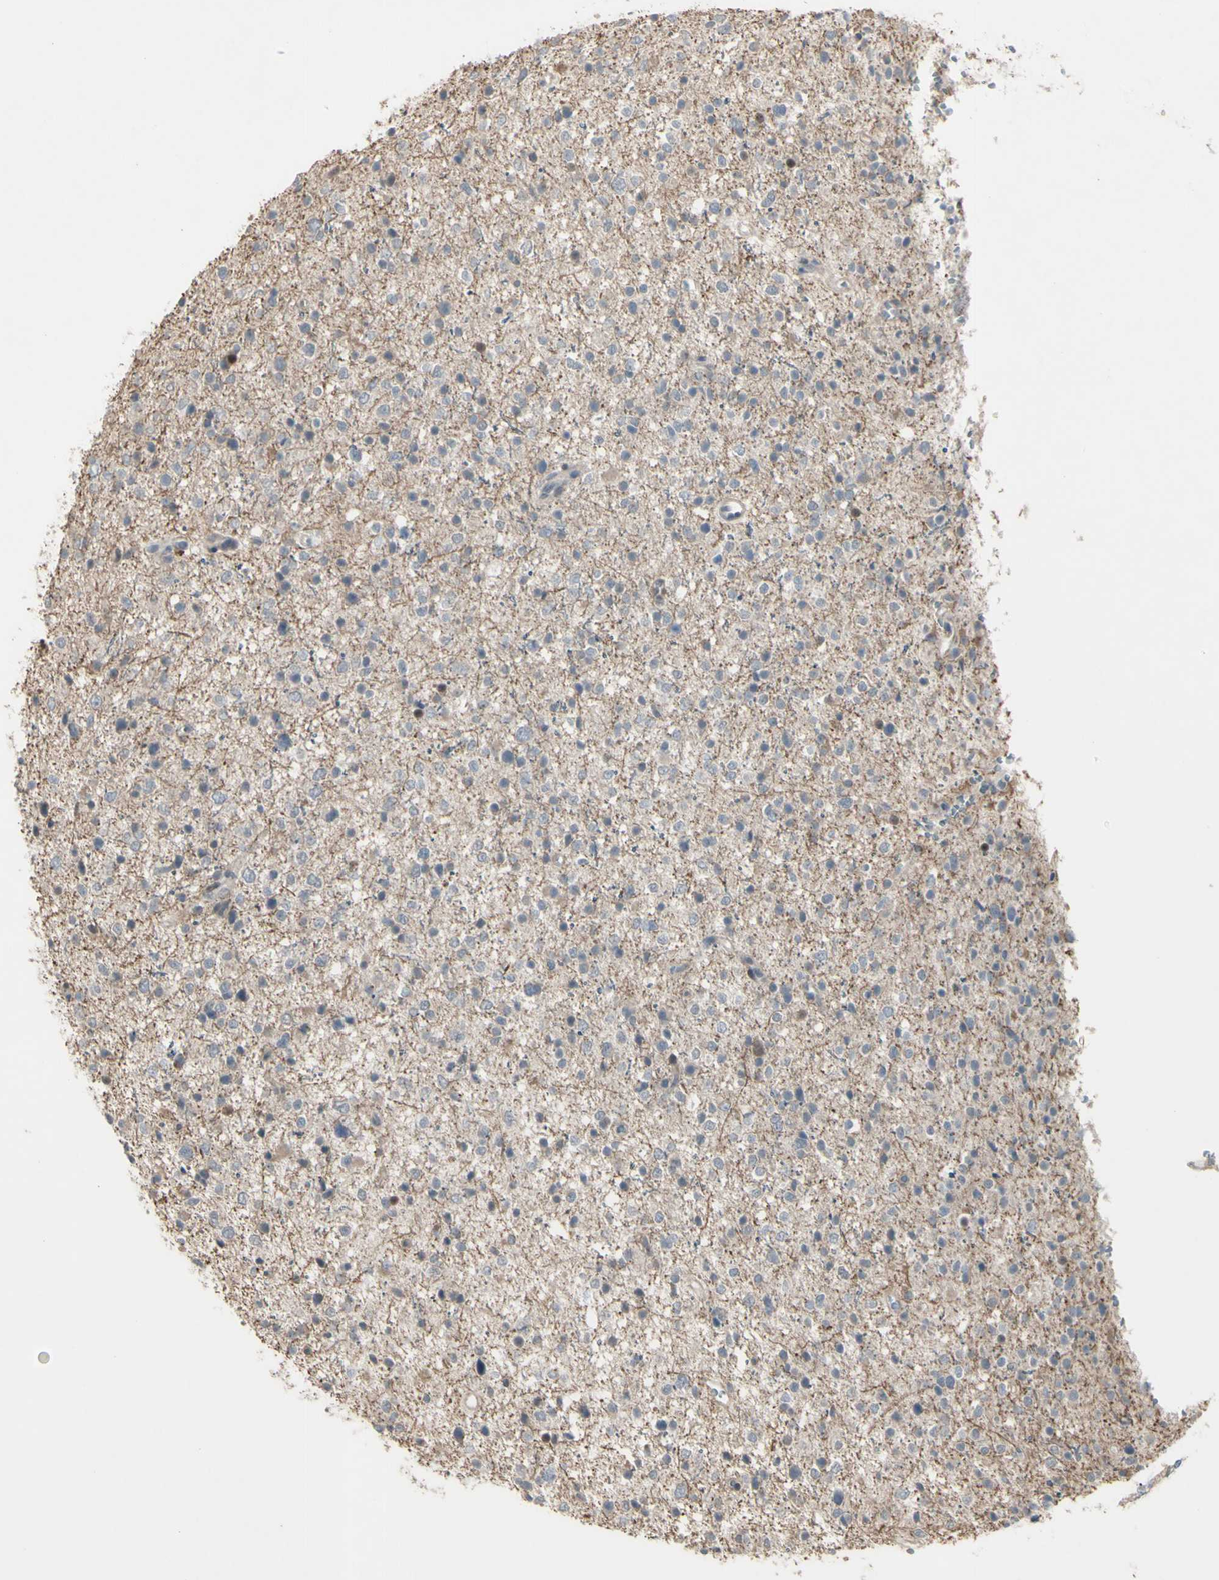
{"staining": {"intensity": "weak", "quantity": "<25%", "location": "cytoplasmic/membranous"}, "tissue": "glioma", "cell_type": "Tumor cells", "image_type": "cancer", "snomed": [{"axis": "morphology", "description": "Glioma, malignant, Low grade"}, {"axis": "topography", "description": "Brain"}], "caption": "High magnification brightfield microscopy of glioma stained with DAB (brown) and counterstained with hematoxylin (blue): tumor cells show no significant staining.", "gene": "PIAS4", "patient": {"sex": "female", "age": 37}}